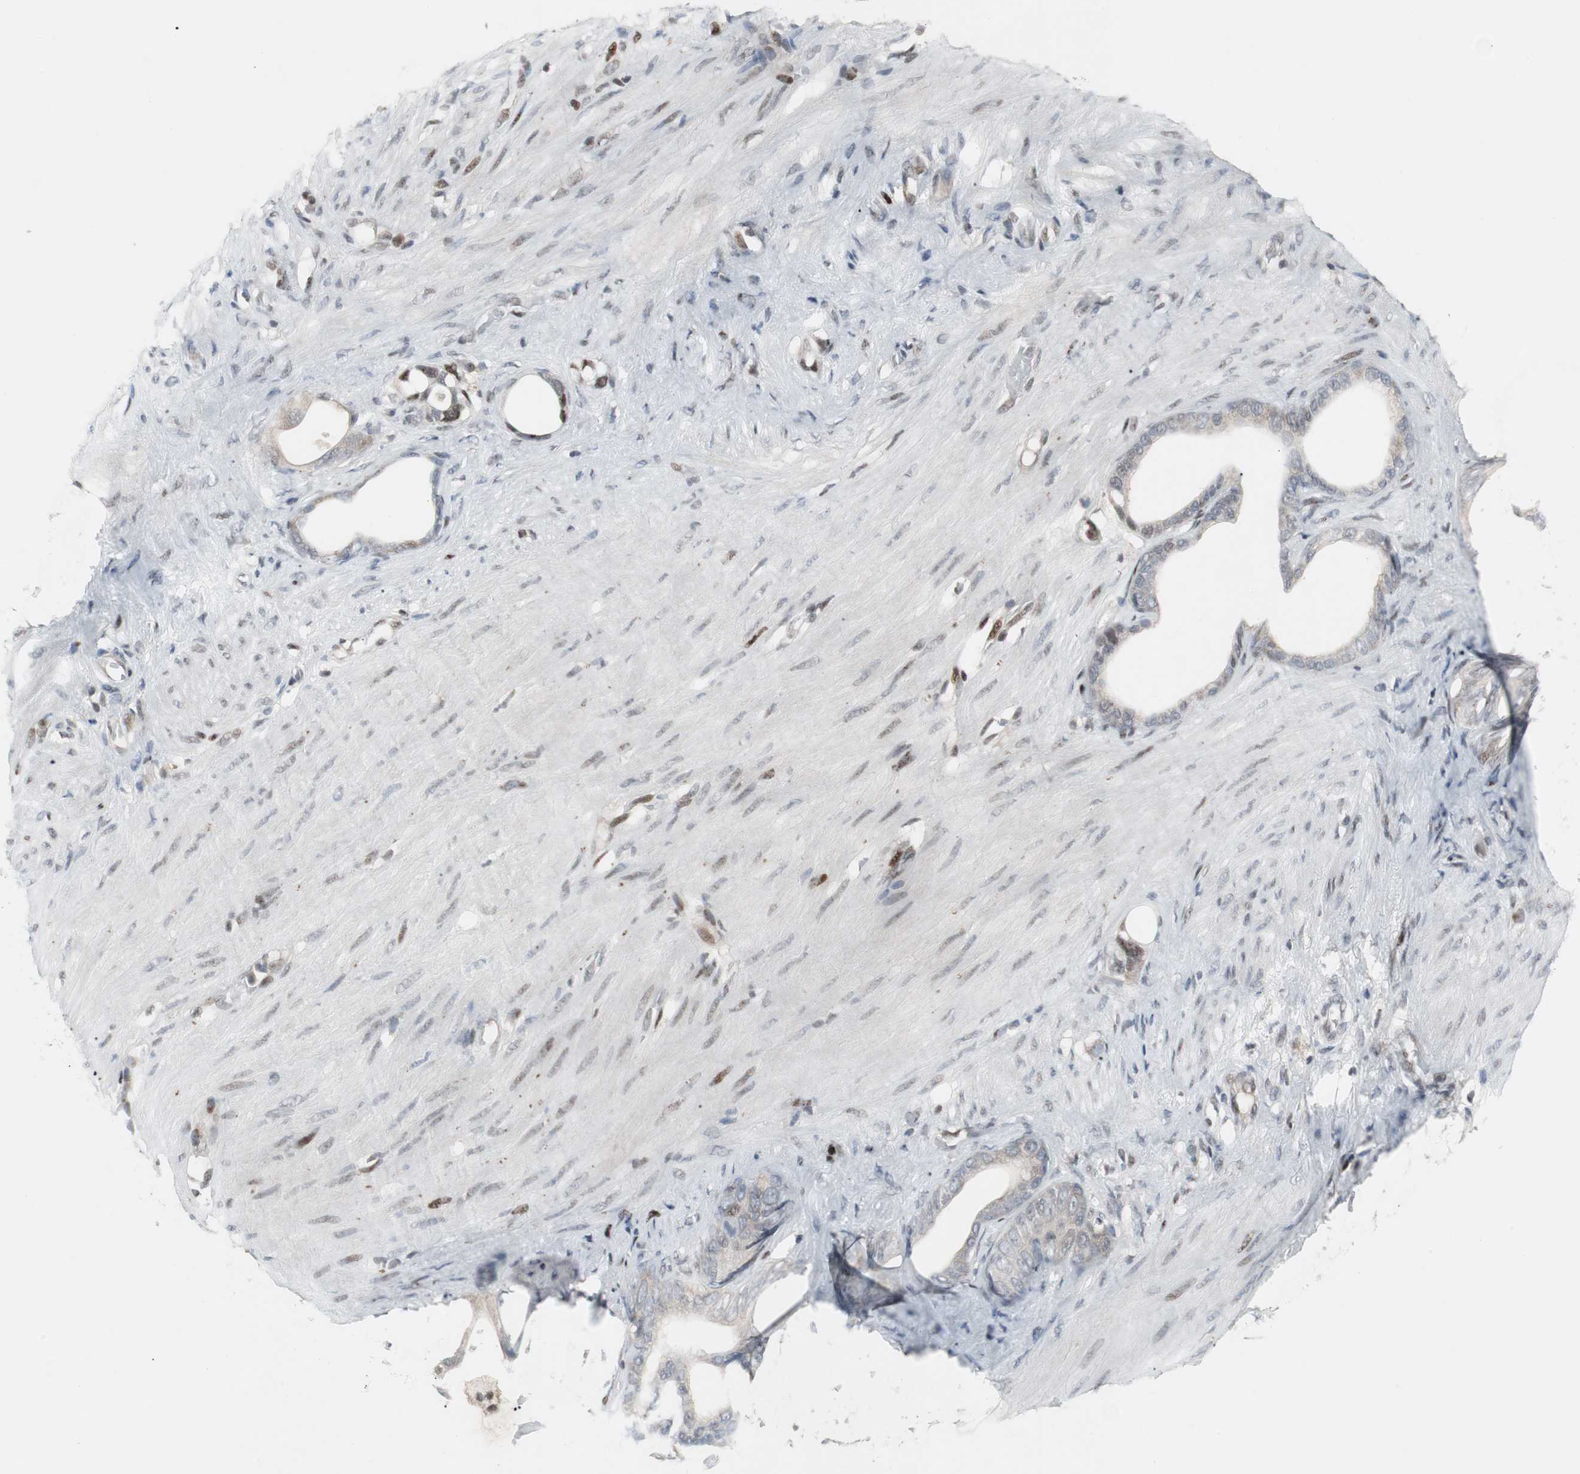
{"staining": {"intensity": "negative", "quantity": "none", "location": "none"}, "tissue": "stomach cancer", "cell_type": "Tumor cells", "image_type": "cancer", "snomed": [{"axis": "morphology", "description": "Adenocarcinoma, NOS"}, {"axis": "topography", "description": "Stomach"}], "caption": "Tumor cells are negative for brown protein staining in adenocarcinoma (stomach).", "gene": "GRK2", "patient": {"sex": "female", "age": 75}}